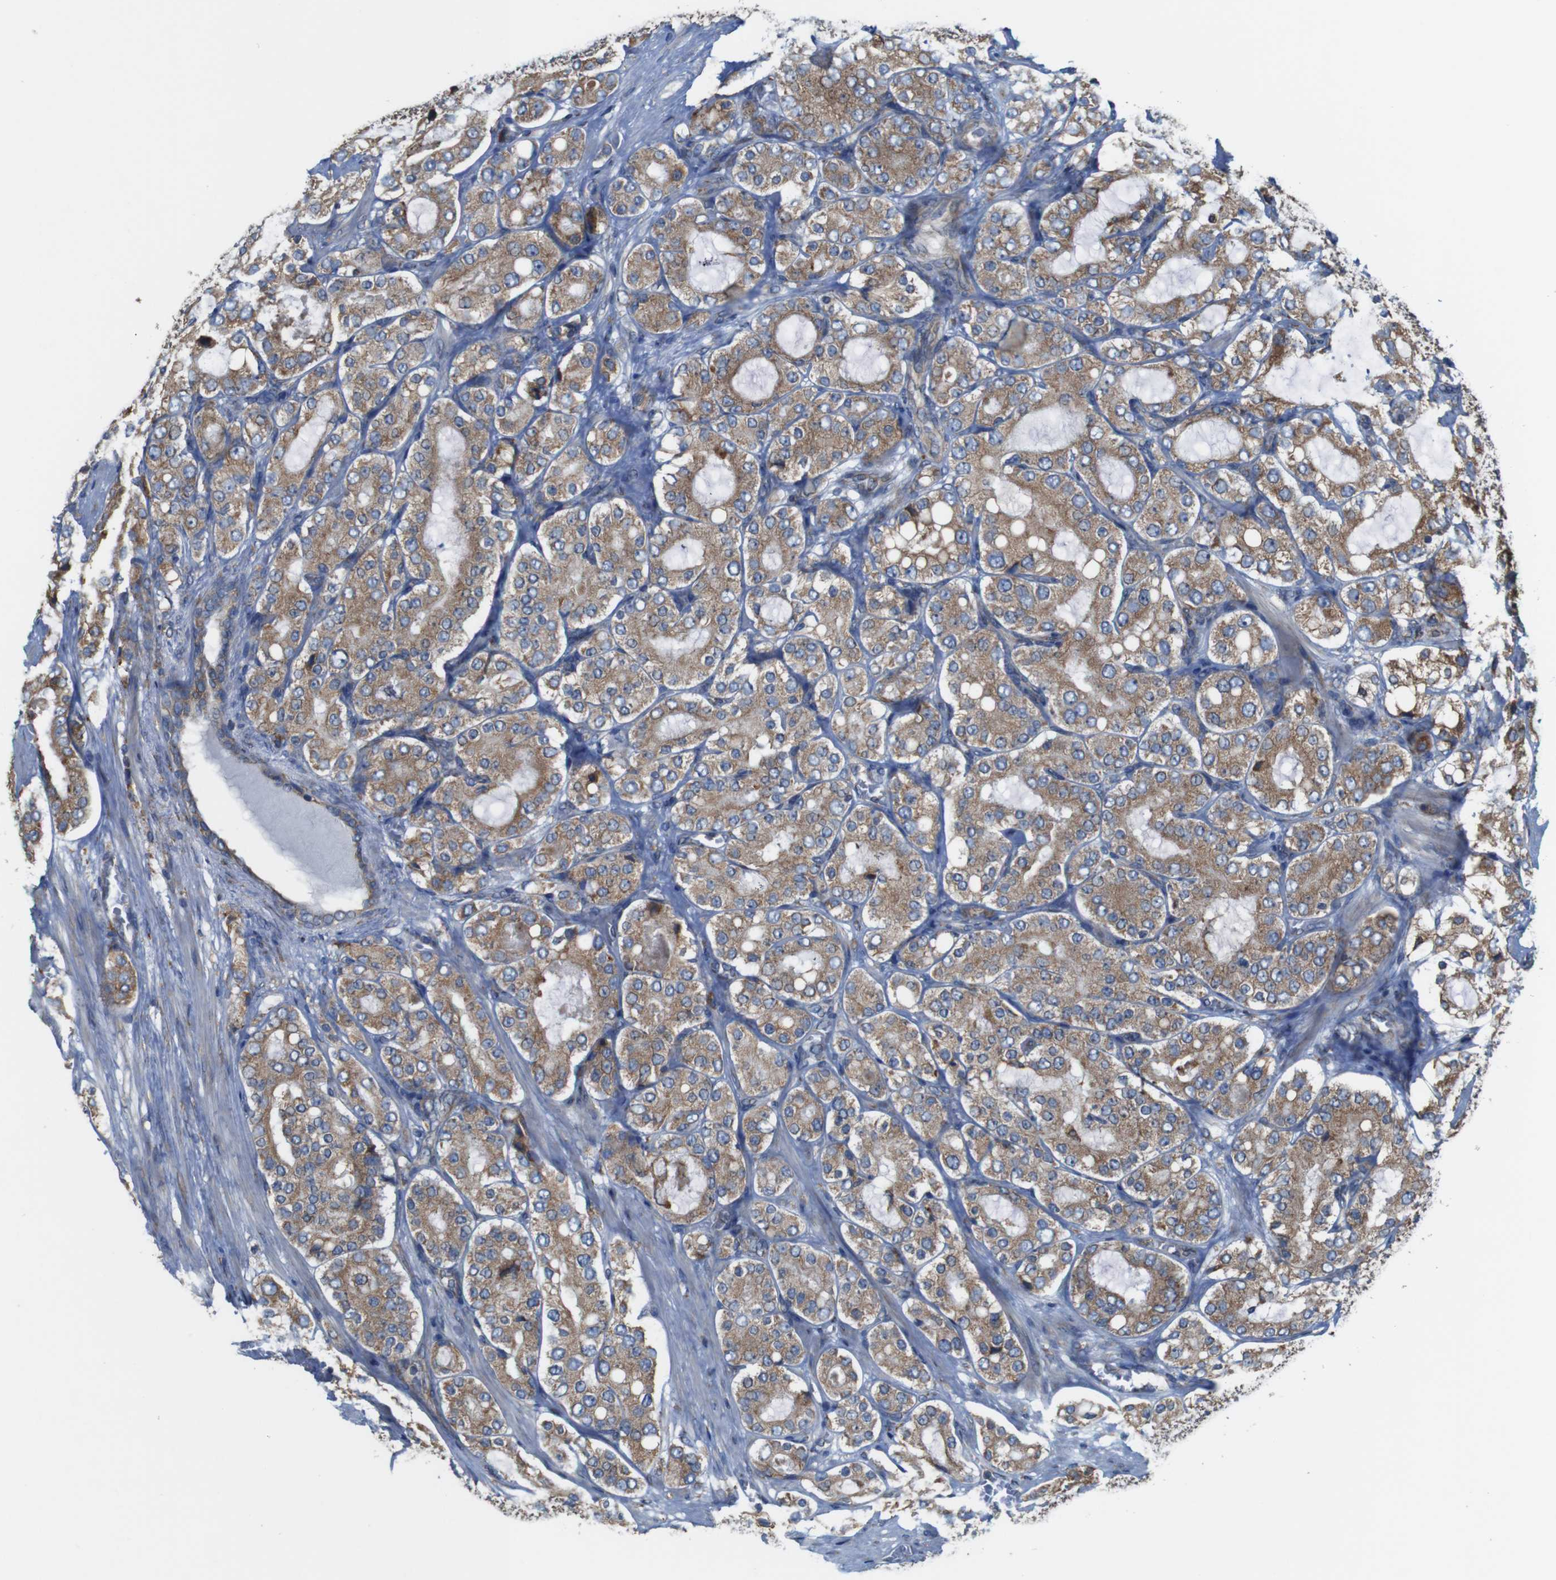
{"staining": {"intensity": "moderate", "quantity": ">75%", "location": "cytoplasmic/membranous"}, "tissue": "prostate cancer", "cell_type": "Tumor cells", "image_type": "cancer", "snomed": [{"axis": "morphology", "description": "Adenocarcinoma, High grade"}, {"axis": "topography", "description": "Prostate"}], "caption": "Protein expression analysis of prostate cancer shows moderate cytoplasmic/membranous expression in about >75% of tumor cells.", "gene": "UGGT1", "patient": {"sex": "male", "age": 65}}